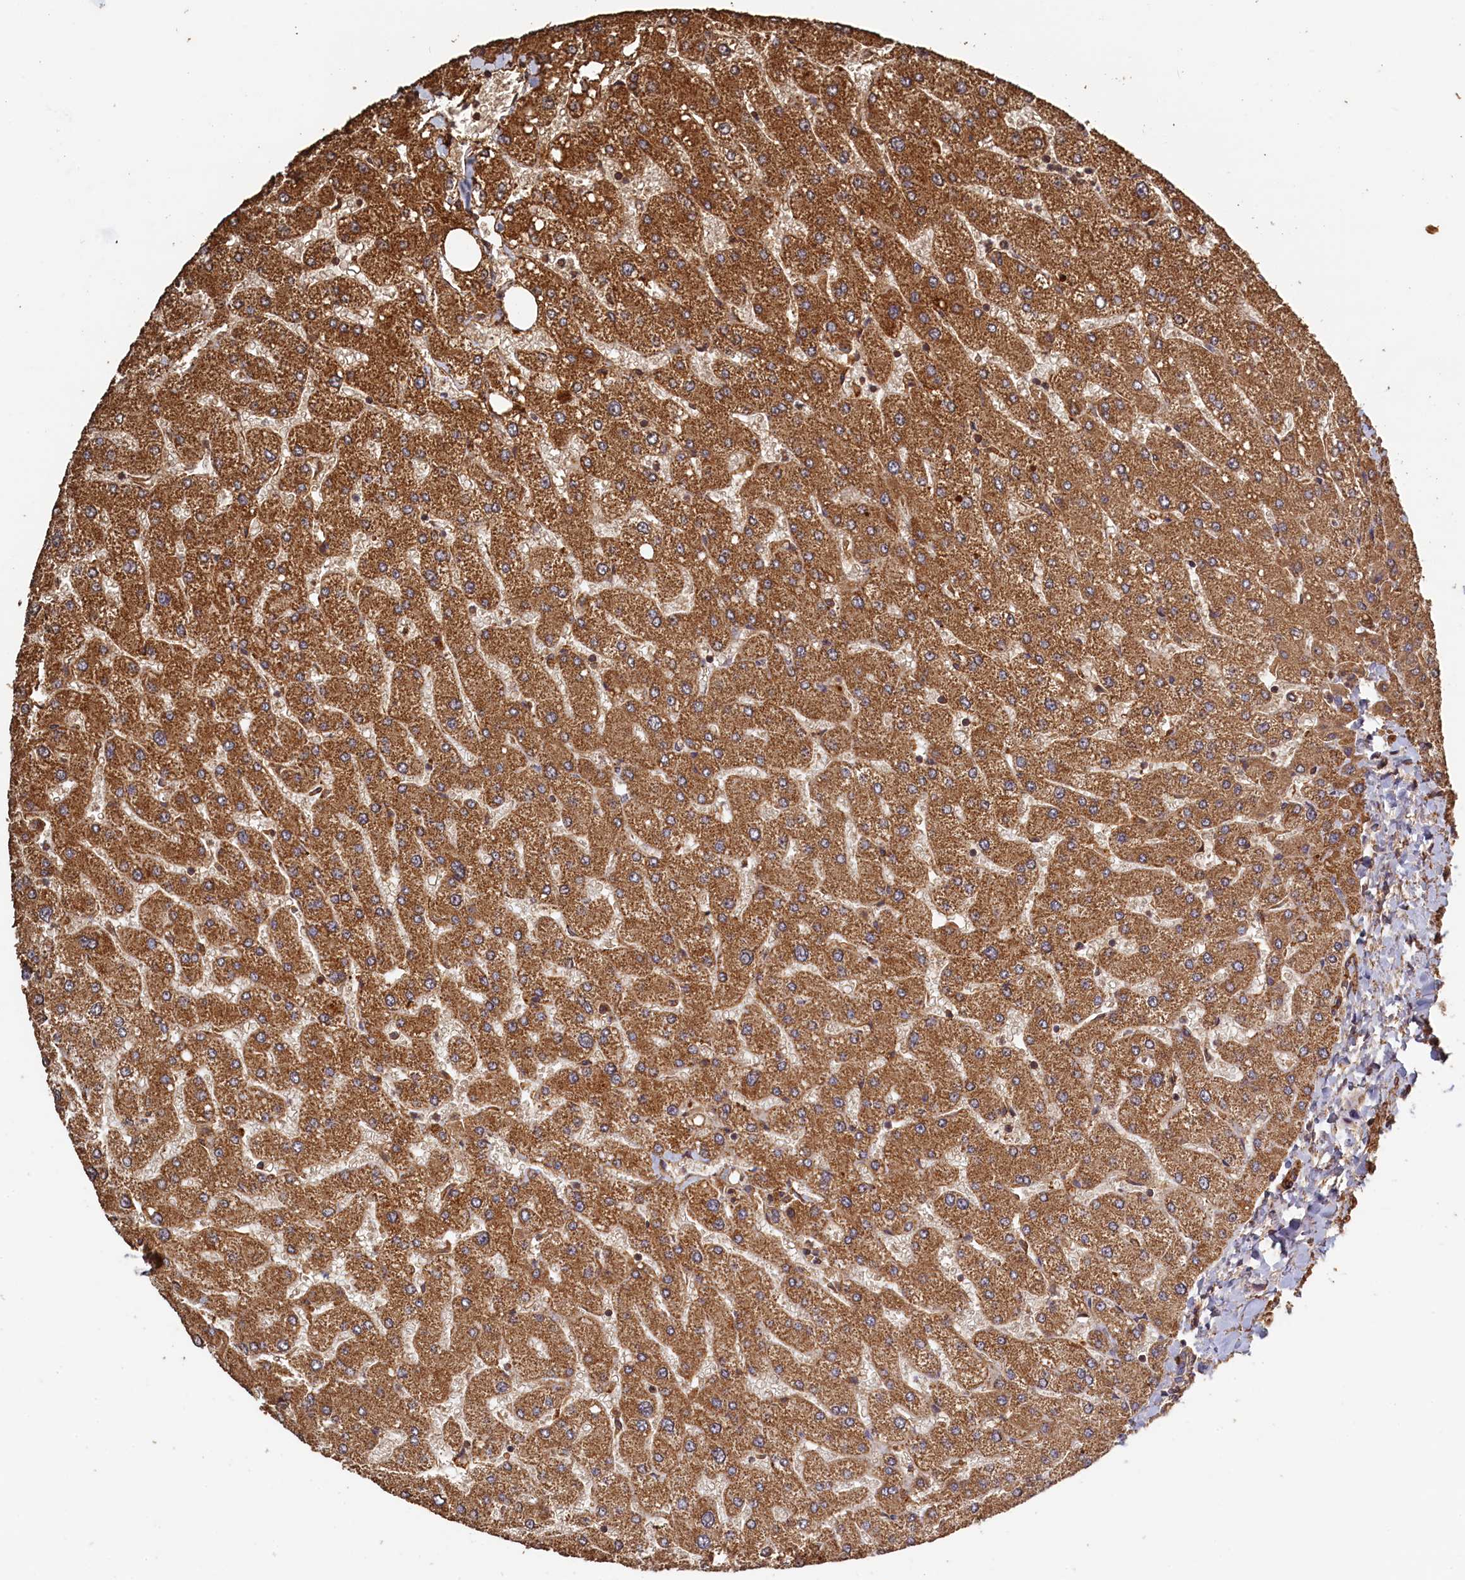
{"staining": {"intensity": "moderate", "quantity": ">75%", "location": "cytoplasmic/membranous"}, "tissue": "liver", "cell_type": "Cholangiocytes", "image_type": "normal", "snomed": [{"axis": "morphology", "description": "Normal tissue, NOS"}, {"axis": "topography", "description": "Liver"}], "caption": "Immunohistochemistry (IHC) micrograph of unremarkable liver: human liver stained using immunohistochemistry (IHC) demonstrates medium levels of moderate protein expression localized specifically in the cytoplasmic/membranous of cholangiocytes, appearing as a cytoplasmic/membranous brown color.", "gene": "SNX33", "patient": {"sex": "male", "age": 55}}